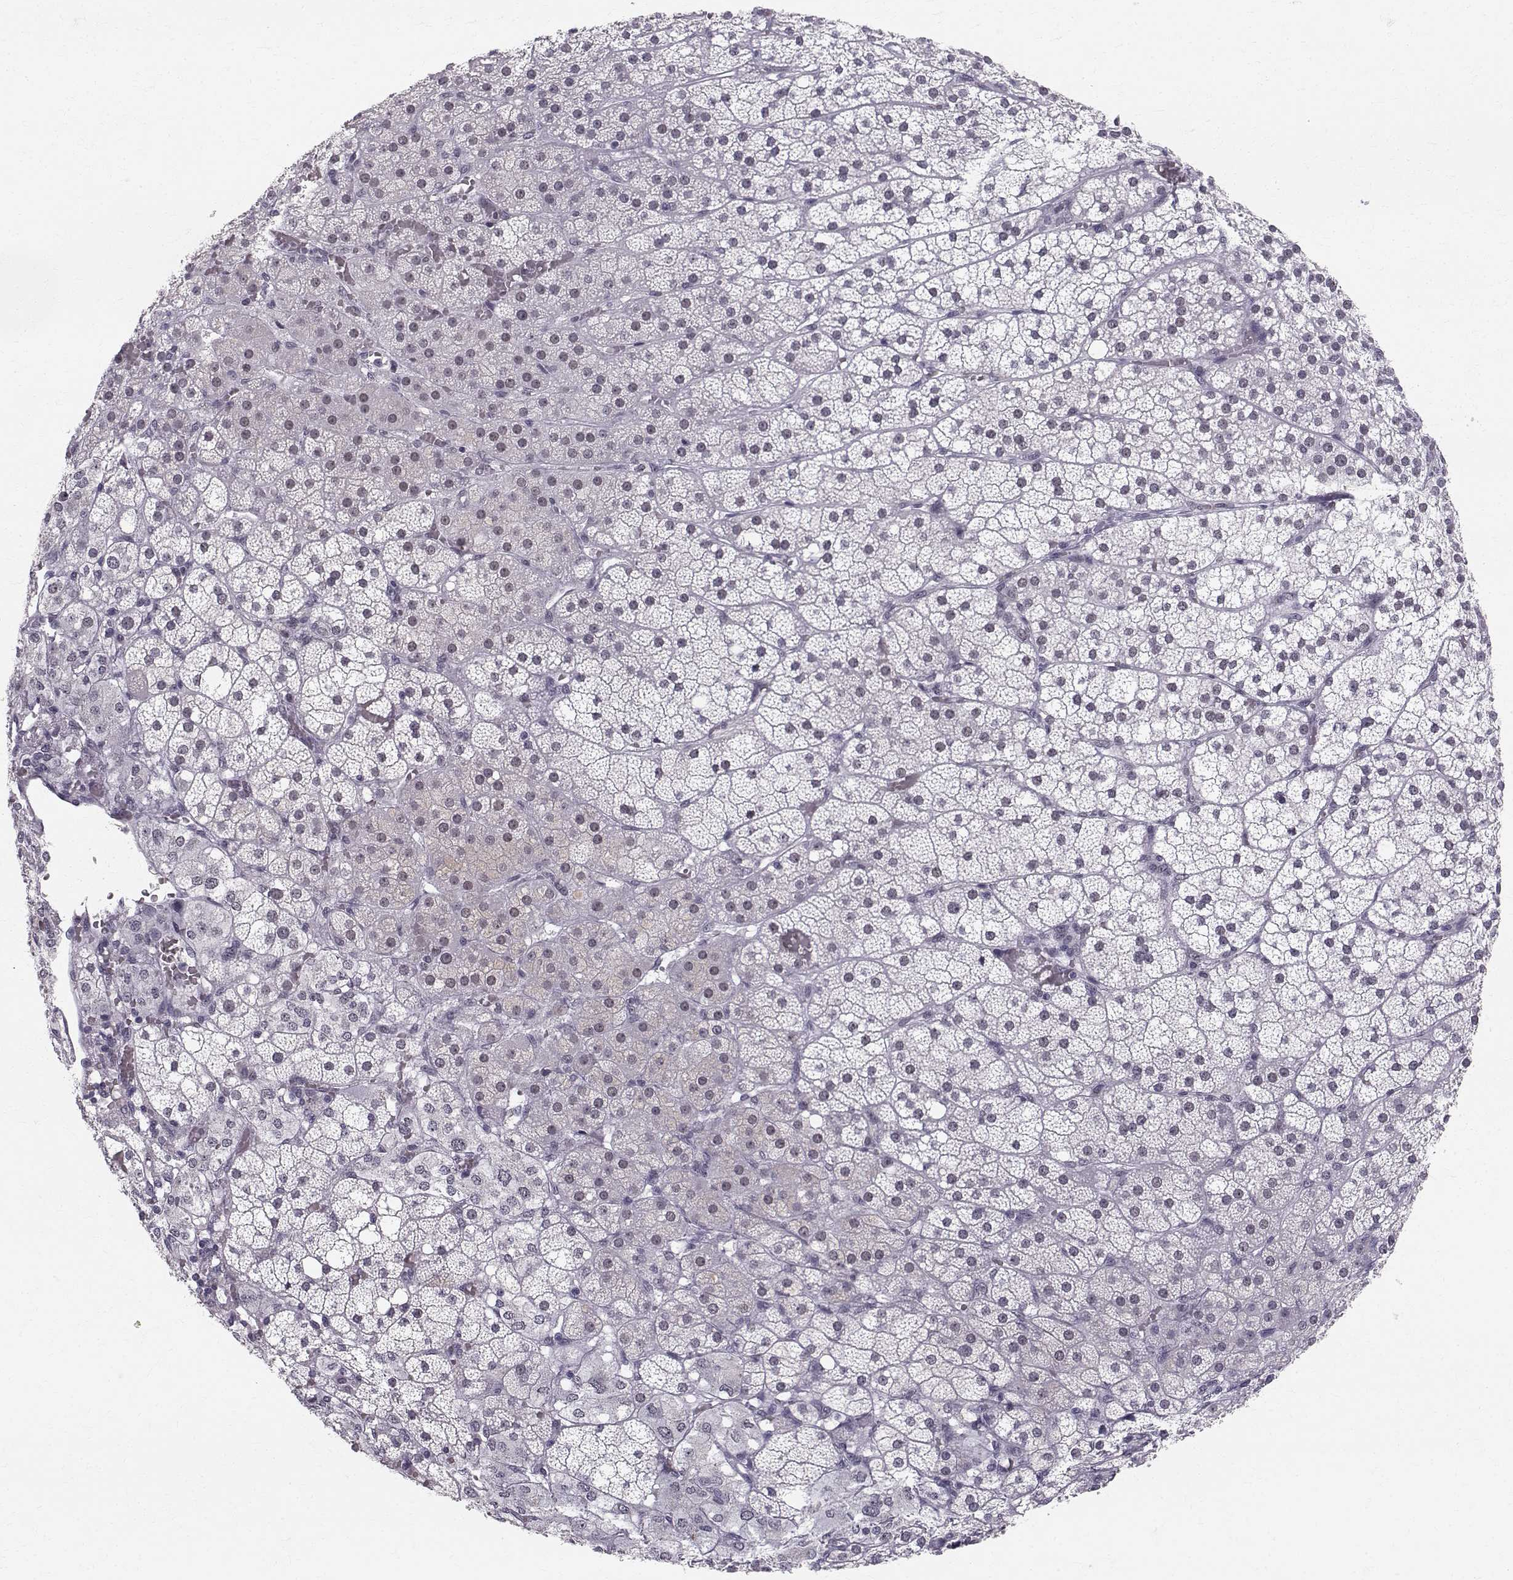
{"staining": {"intensity": "negative", "quantity": "none", "location": "none"}, "tissue": "adrenal gland", "cell_type": "Glandular cells", "image_type": "normal", "snomed": [{"axis": "morphology", "description": "Normal tissue, NOS"}, {"axis": "topography", "description": "Adrenal gland"}], "caption": "IHC of benign human adrenal gland reveals no positivity in glandular cells. (Brightfield microscopy of DAB IHC at high magnification).", "gene": "RPP38", "patient": {"sex": "male", "age": 53}}